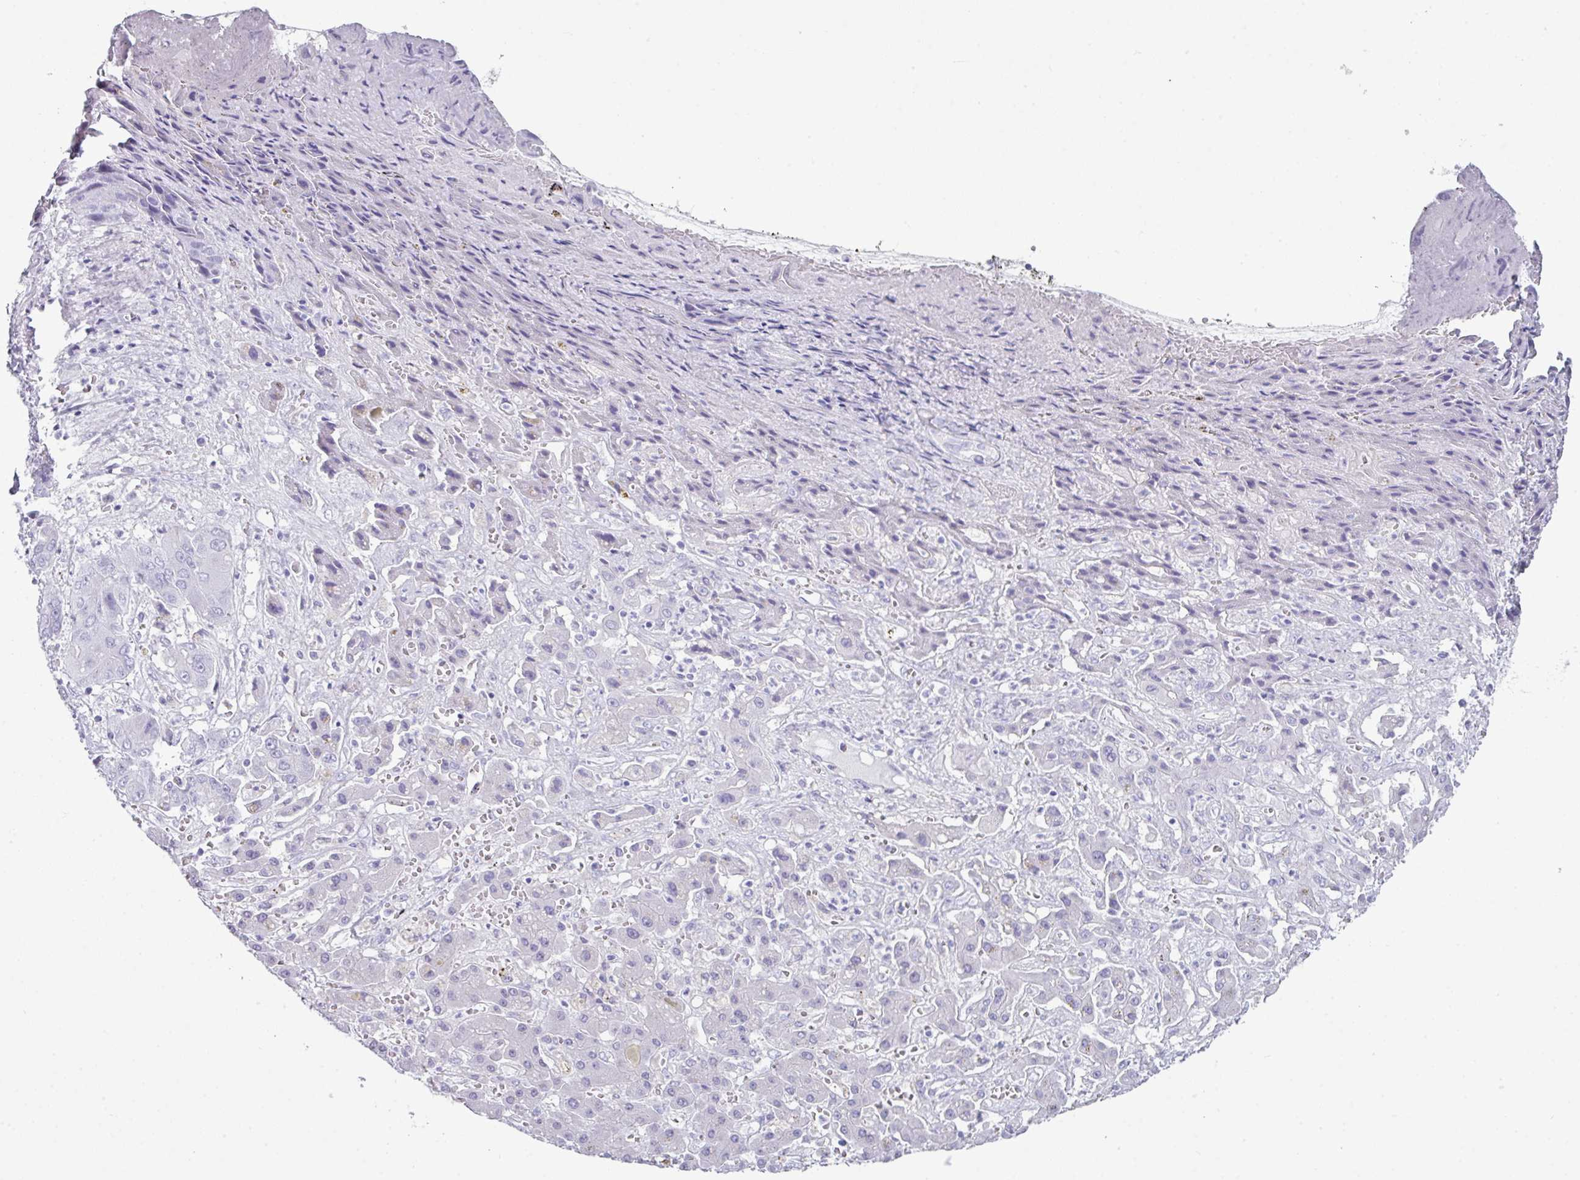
{"staining": {"intensity": "negative", "quantity": "none", "location": "none"}, "tissue": "liver cancer", "cell_type": "Tumor cells", "image_type": "cancer", "snomed": [{"axis": "morphology", "description": "Cholangiocarcinoma"}, {"axis": "topography", "description": "Liver"}], "caption": "A histopathology image of cholangiocarcinoma (liver) stained for a protein exhibits no brown staining in tumor cells.", "gene": "ABCC5", "patient": {"sex": "male", "age": 67}}